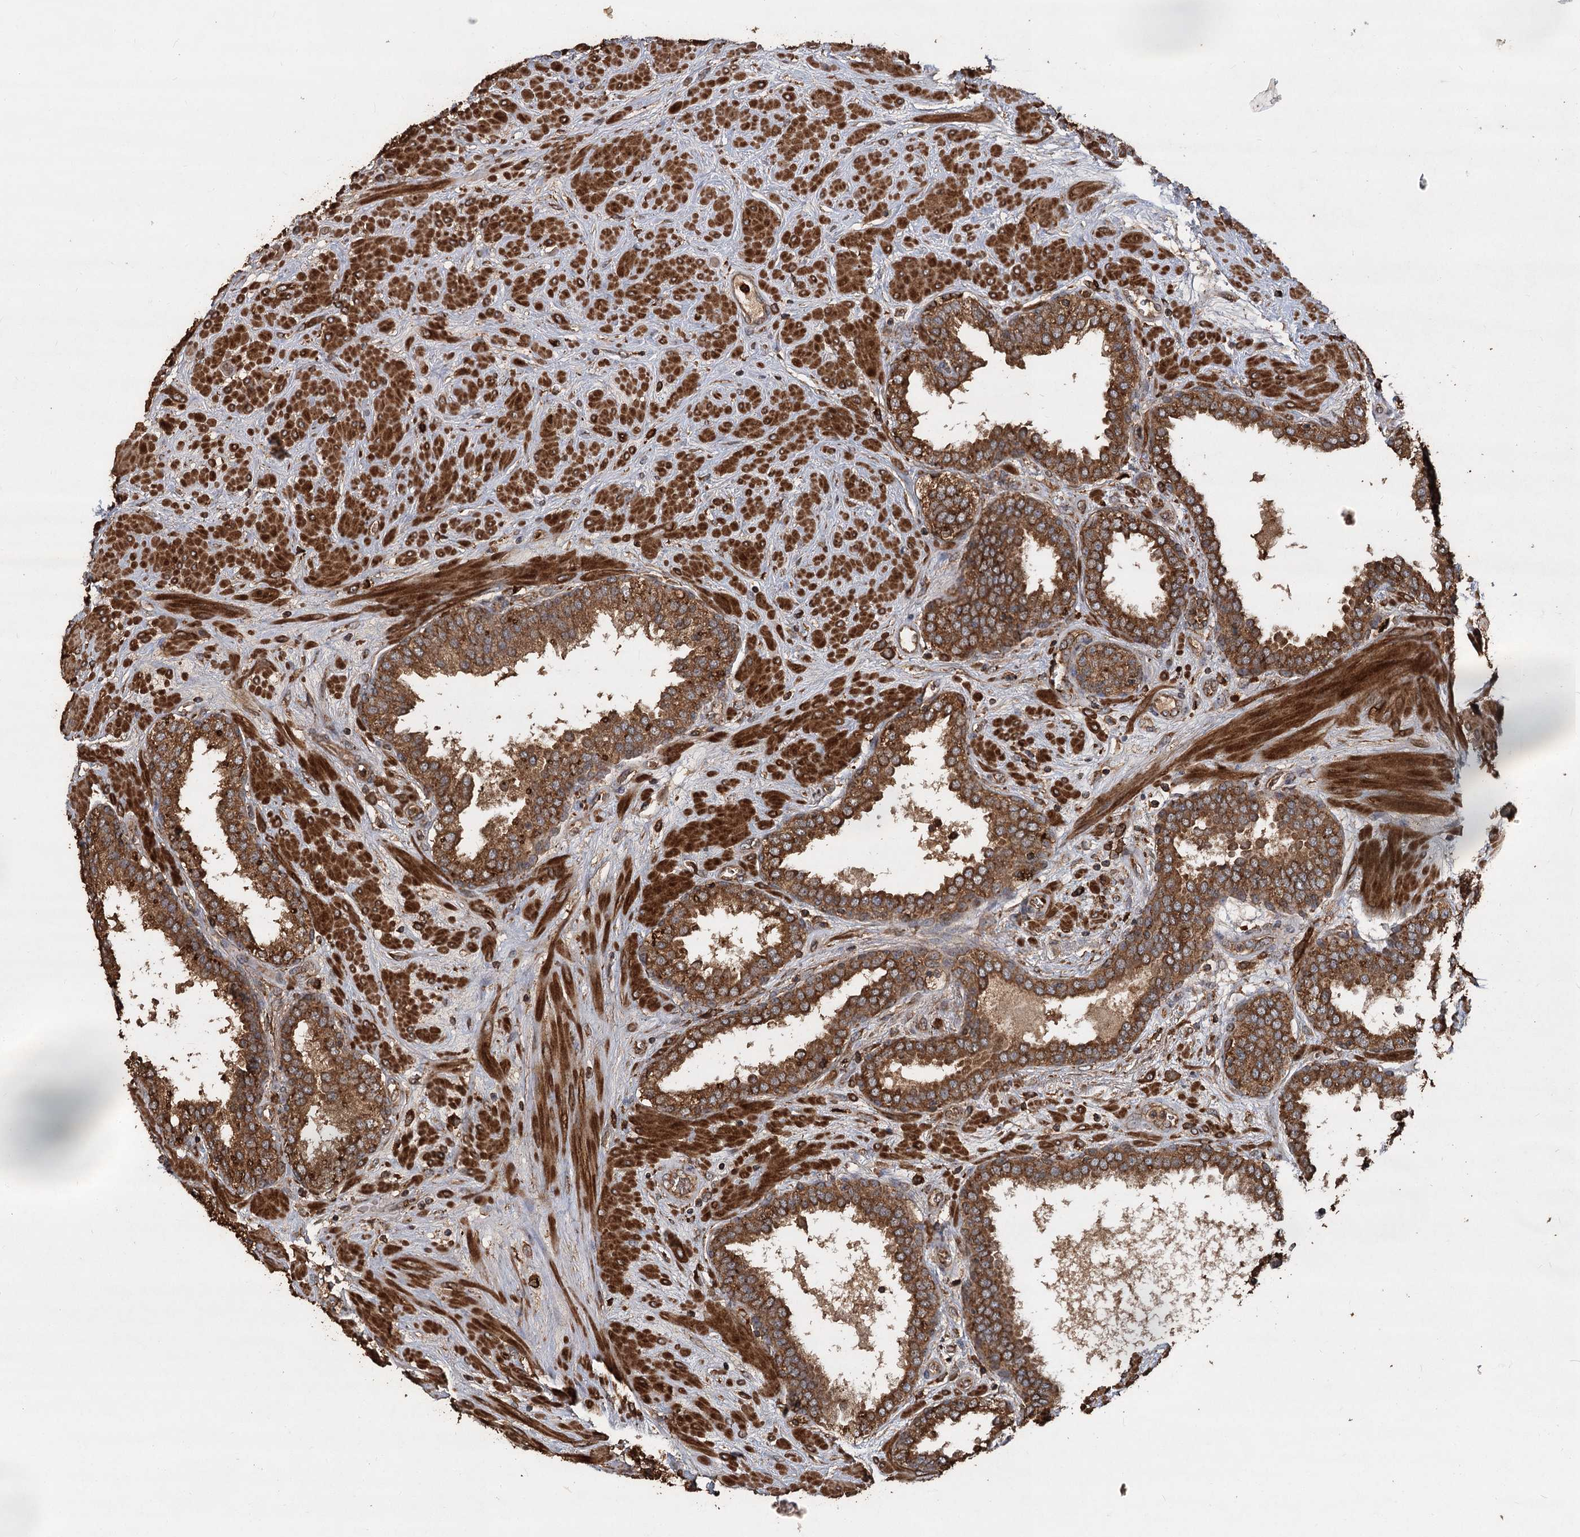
{"staining": {"intensity": "strong", "quantity": ">75%", "location": "cytoplasmic/membranous"}, "tissue": "prostate", "cell_type": "Glandular cells", "image_type": "normal", "snomed": [{"axis": "morphology", "description": "Normal tissue, NOS"}, {"axis": "topography", "description": "Prostate"}], "caption": "Immunohistochemistry (IHC) (DAB (3,3'-diaminobenzidine)) staining of benign prostate shows strong cytoplasmic/membranous protein positivity in about >75% of glandular cells.", "gene": "PIK3C2A", "patient": {"sex": "male", "age": 51}}